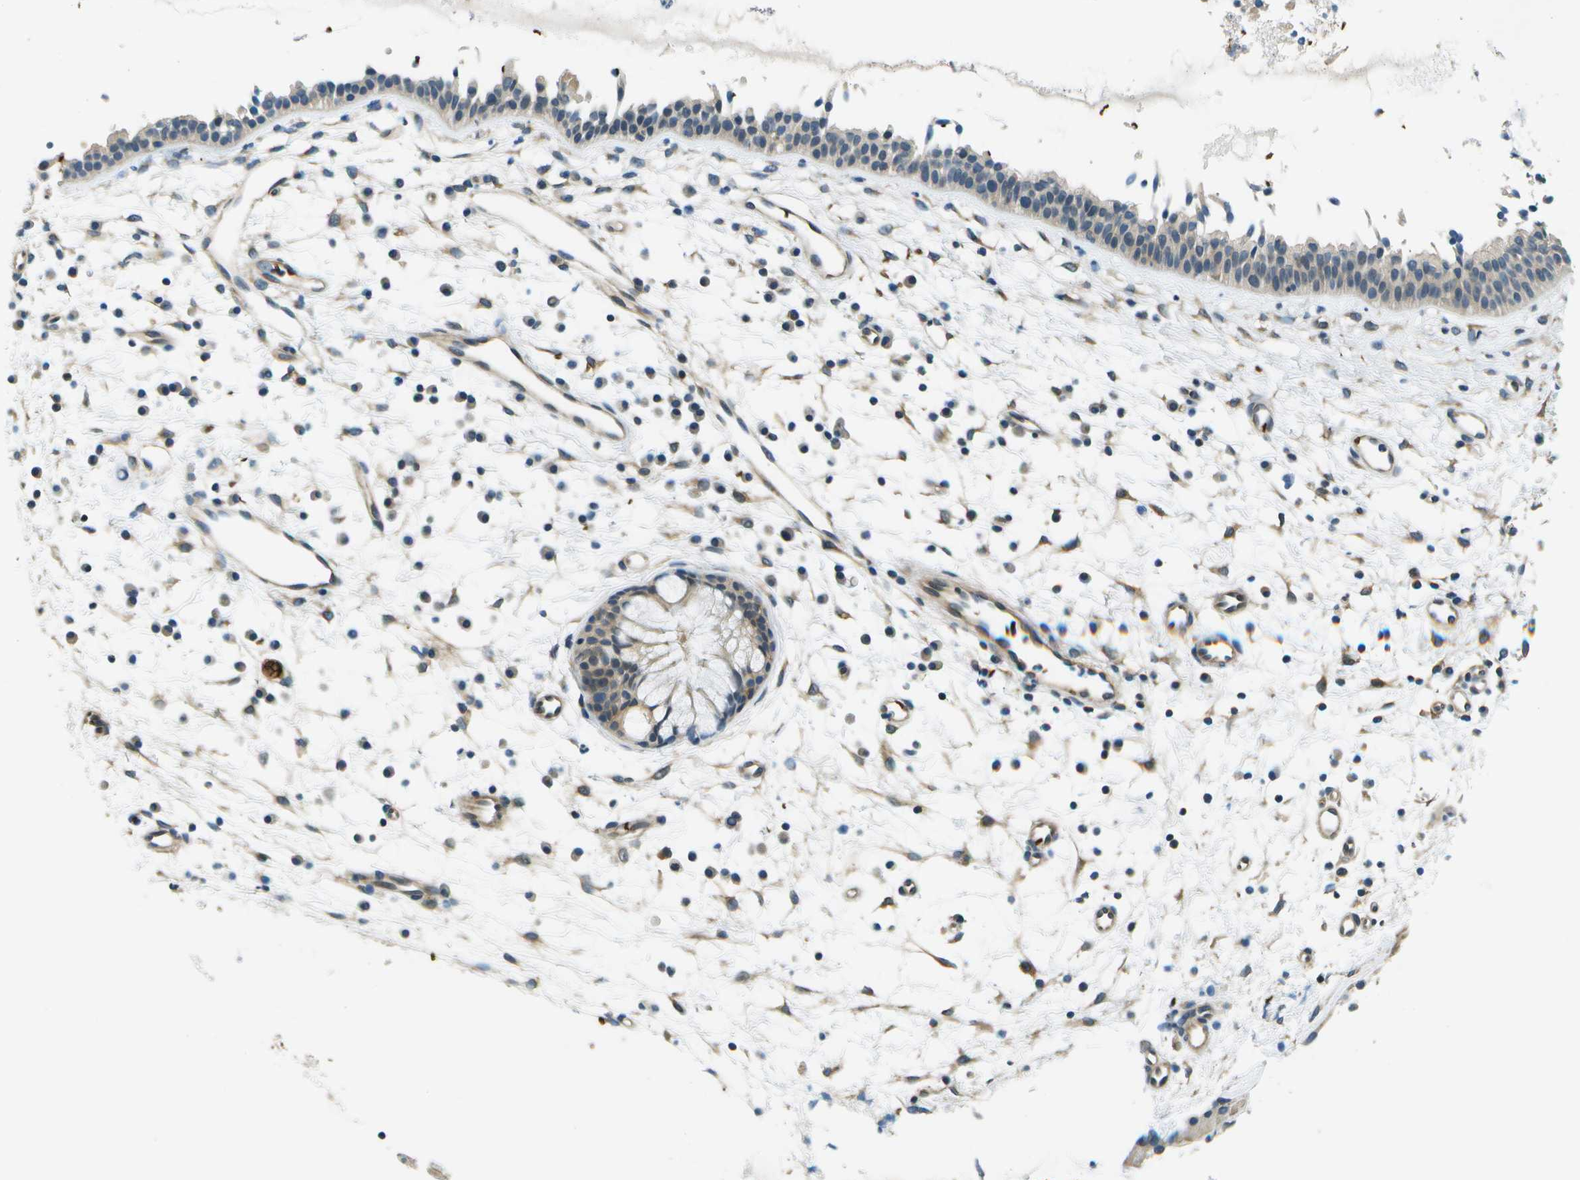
{"staining": {"intensity": "weak", "quantity": "25%-75%", "location": "cytoplasmic/membranous"}, "tissue": "nasopharynx", "cell_type": "Respiratory epithelial cells", "image_type": "normal", "snomed": [{"axis": "morphology", "description": "Normal tissue, NOS"}, {"axis": "topography", "description": "Nasopharynx"}], "caption": "A low amount of weak cytoplasmic/membranous positivity is identified in approximately 25%-75% of respiratory epithelial cells in normal nasopharynx. The protein is stained brown, and the nuclei are stained in blue (DAB IHC with brightfield microscopy, high magnification).", "gene": "CTIF", "patient": {"sex": "male", "age": 21}}